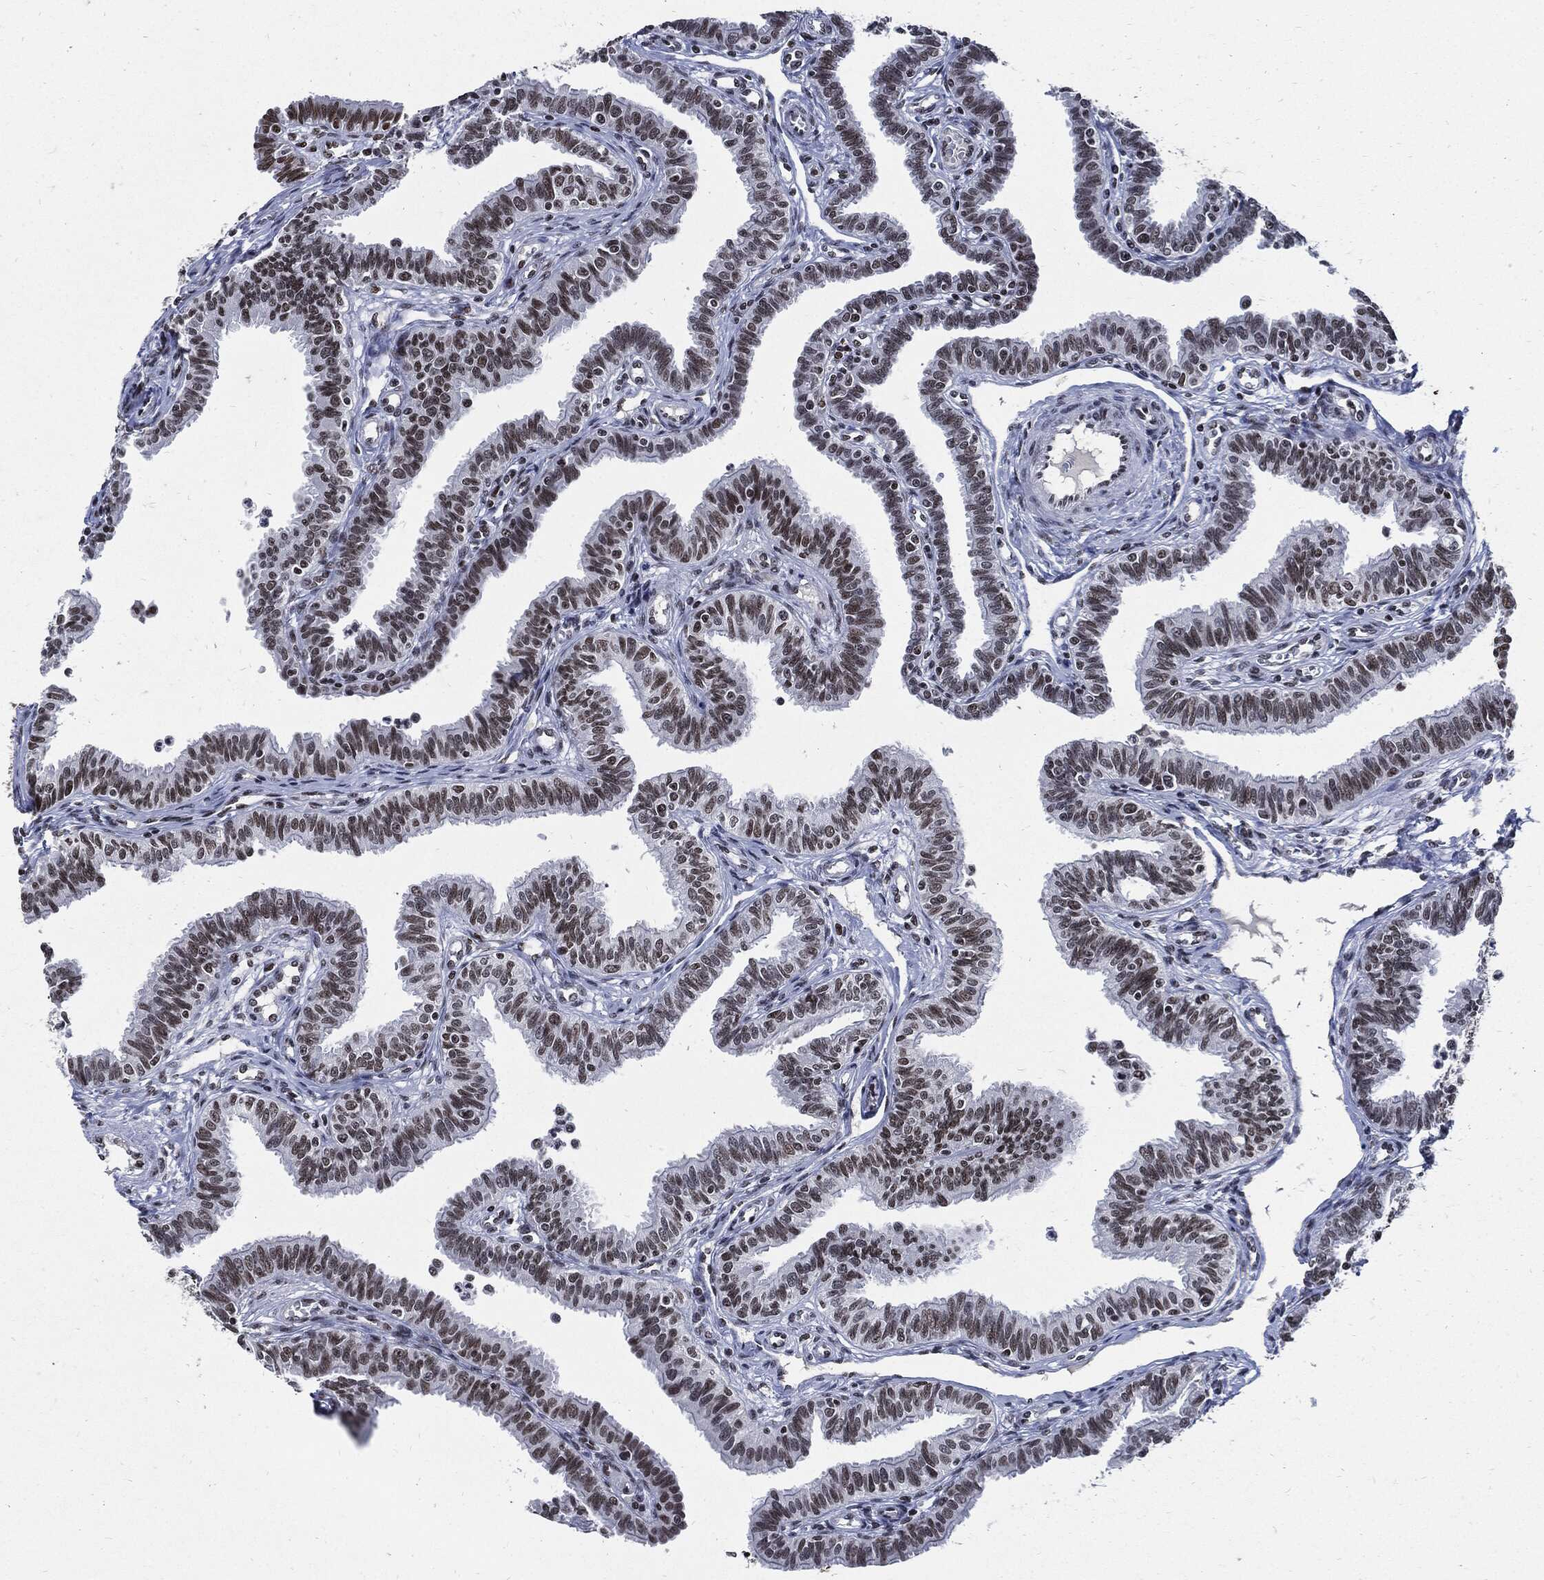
{"staining": {"intensity": "strong", "quantity": ">75%", "location": "nuclear"}, "tissue": "fallopian tube", "cell_type": "Glandular cells", "image_type": "normal", "snomed": [{"axis": "morphology", "description": "Normal tissue, NOS"}, {"axis": "topography", "description": "Fallopian tube"}], "caption": "Immunohistochemistry (IHC) of unremarkable fallopian tube shows high levels of strong nuclear staining in approximately >75% of glandular cells.", "gene": "TERF2", "patient": {"sex": "female", "age": 36}}